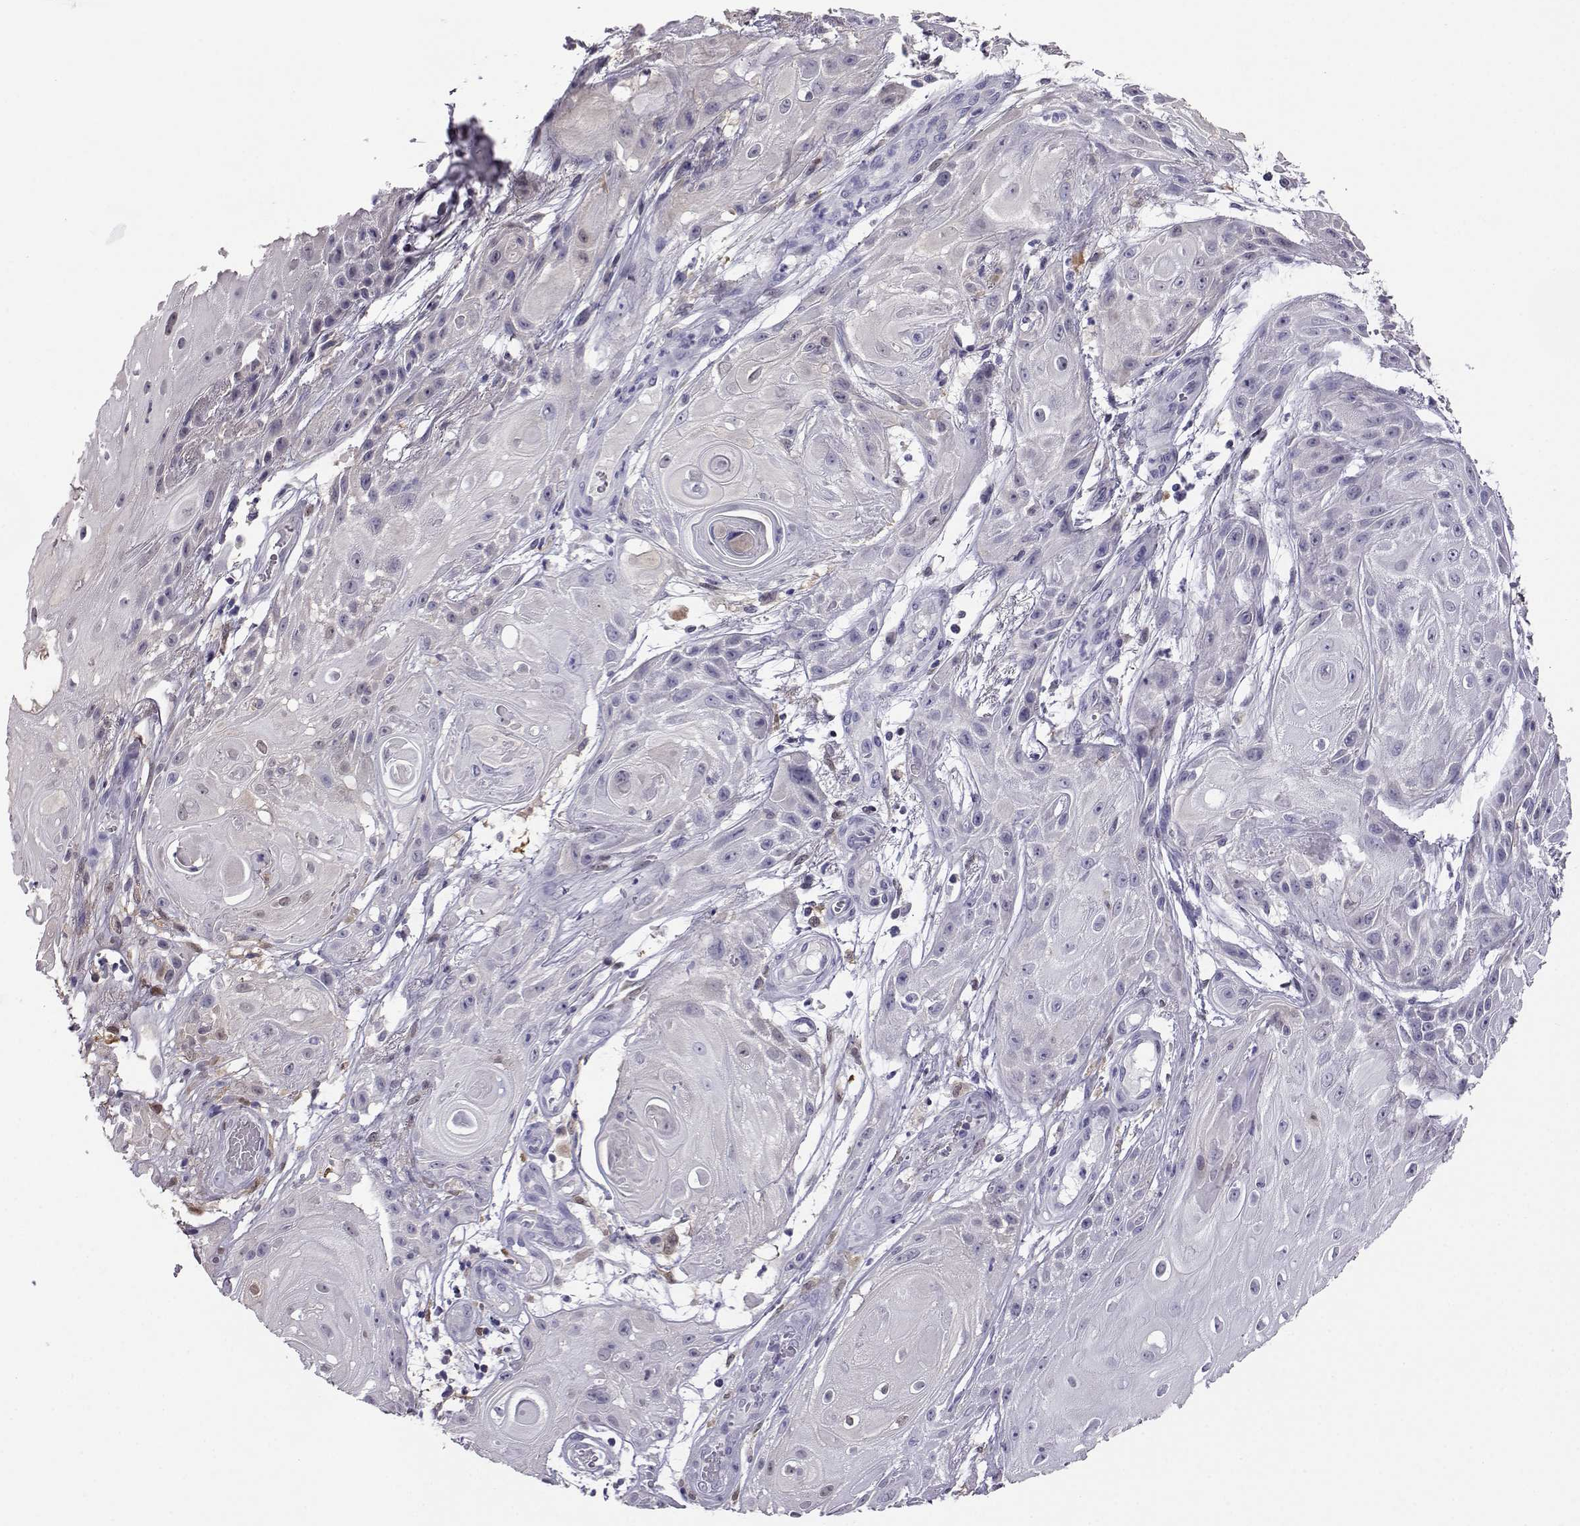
{"staining": {"intensity": "negative", "quantity": "none", "location": "none"}, "tissue": "skin cancer", "cell_type": "Tumor cells", "image_type": "cancer", "snomed": [{"axis": "morphology", "description": "Squamous cell carcinoma, NOS"}, {"axis": "topography", "description": "Skin"}], "caption": "This is an immunohistochemistry (IHC) image of skin cancer (squamous cell carcinoma). There is no positivity in tumor cells.", "gene": "AKR1B1", "patient": {"sex": "male", "age": 62}}